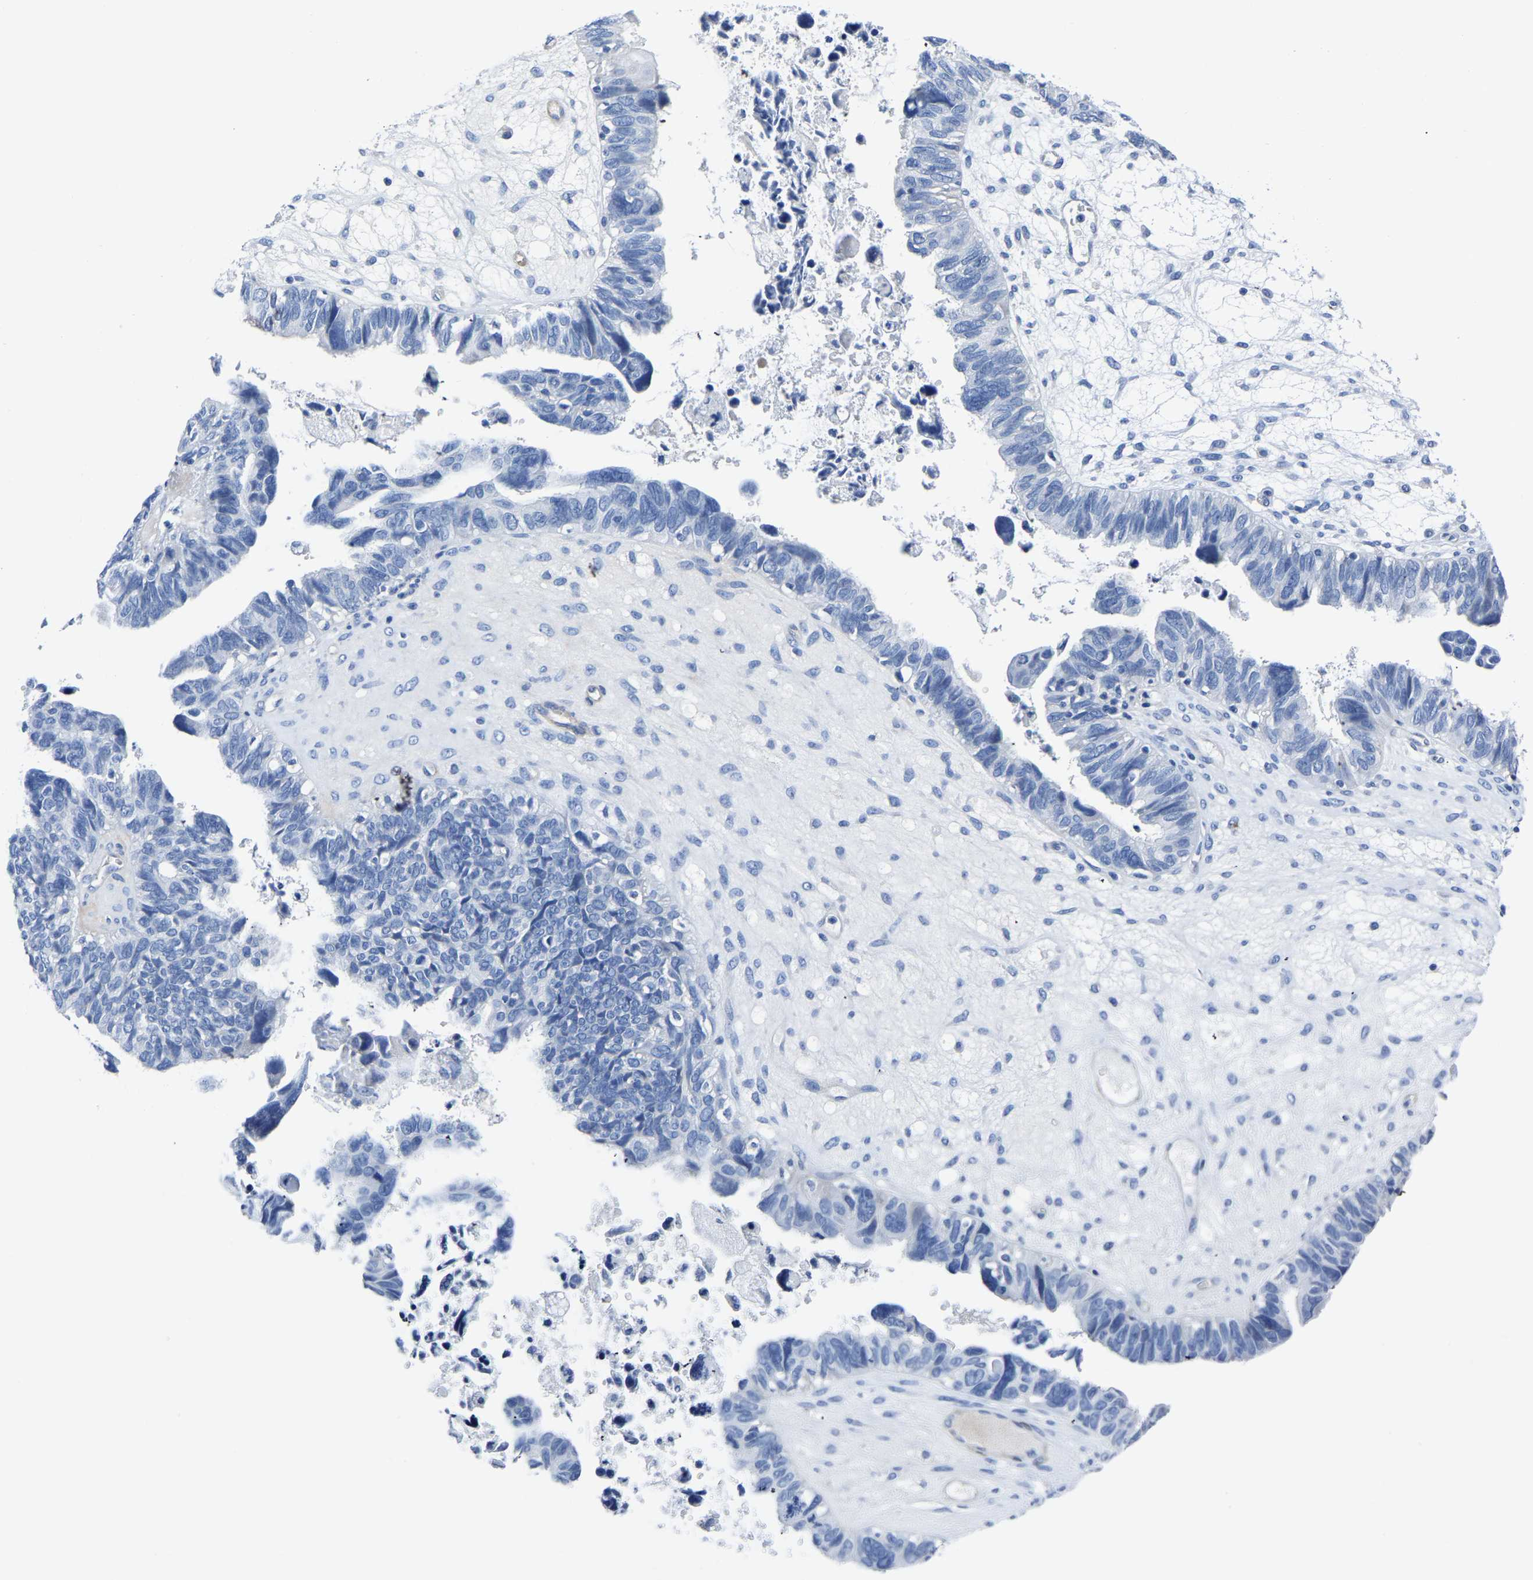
{"staining": {"intensity": "negative", "quantity": "none", "location": "none"}, "tissue": "ovarian cancer", "cell_type": "Tumor cells", "image_type": "cancer", "snomed": [{"axis": "morphology", "description": "Cystadenocarcinoma, serous, NOS"}, {"axis": "topography", "description": "Ovary"}], "caption": "Immunohistochemistry (IHC) histopathology image of human serous cystadenocarcinoma (ovarian) stained for a protein (brown), which reveals no positivity in tumor cells.", "gene": "SLC45A3", "patient": {"sex": "female", "age": 79}}